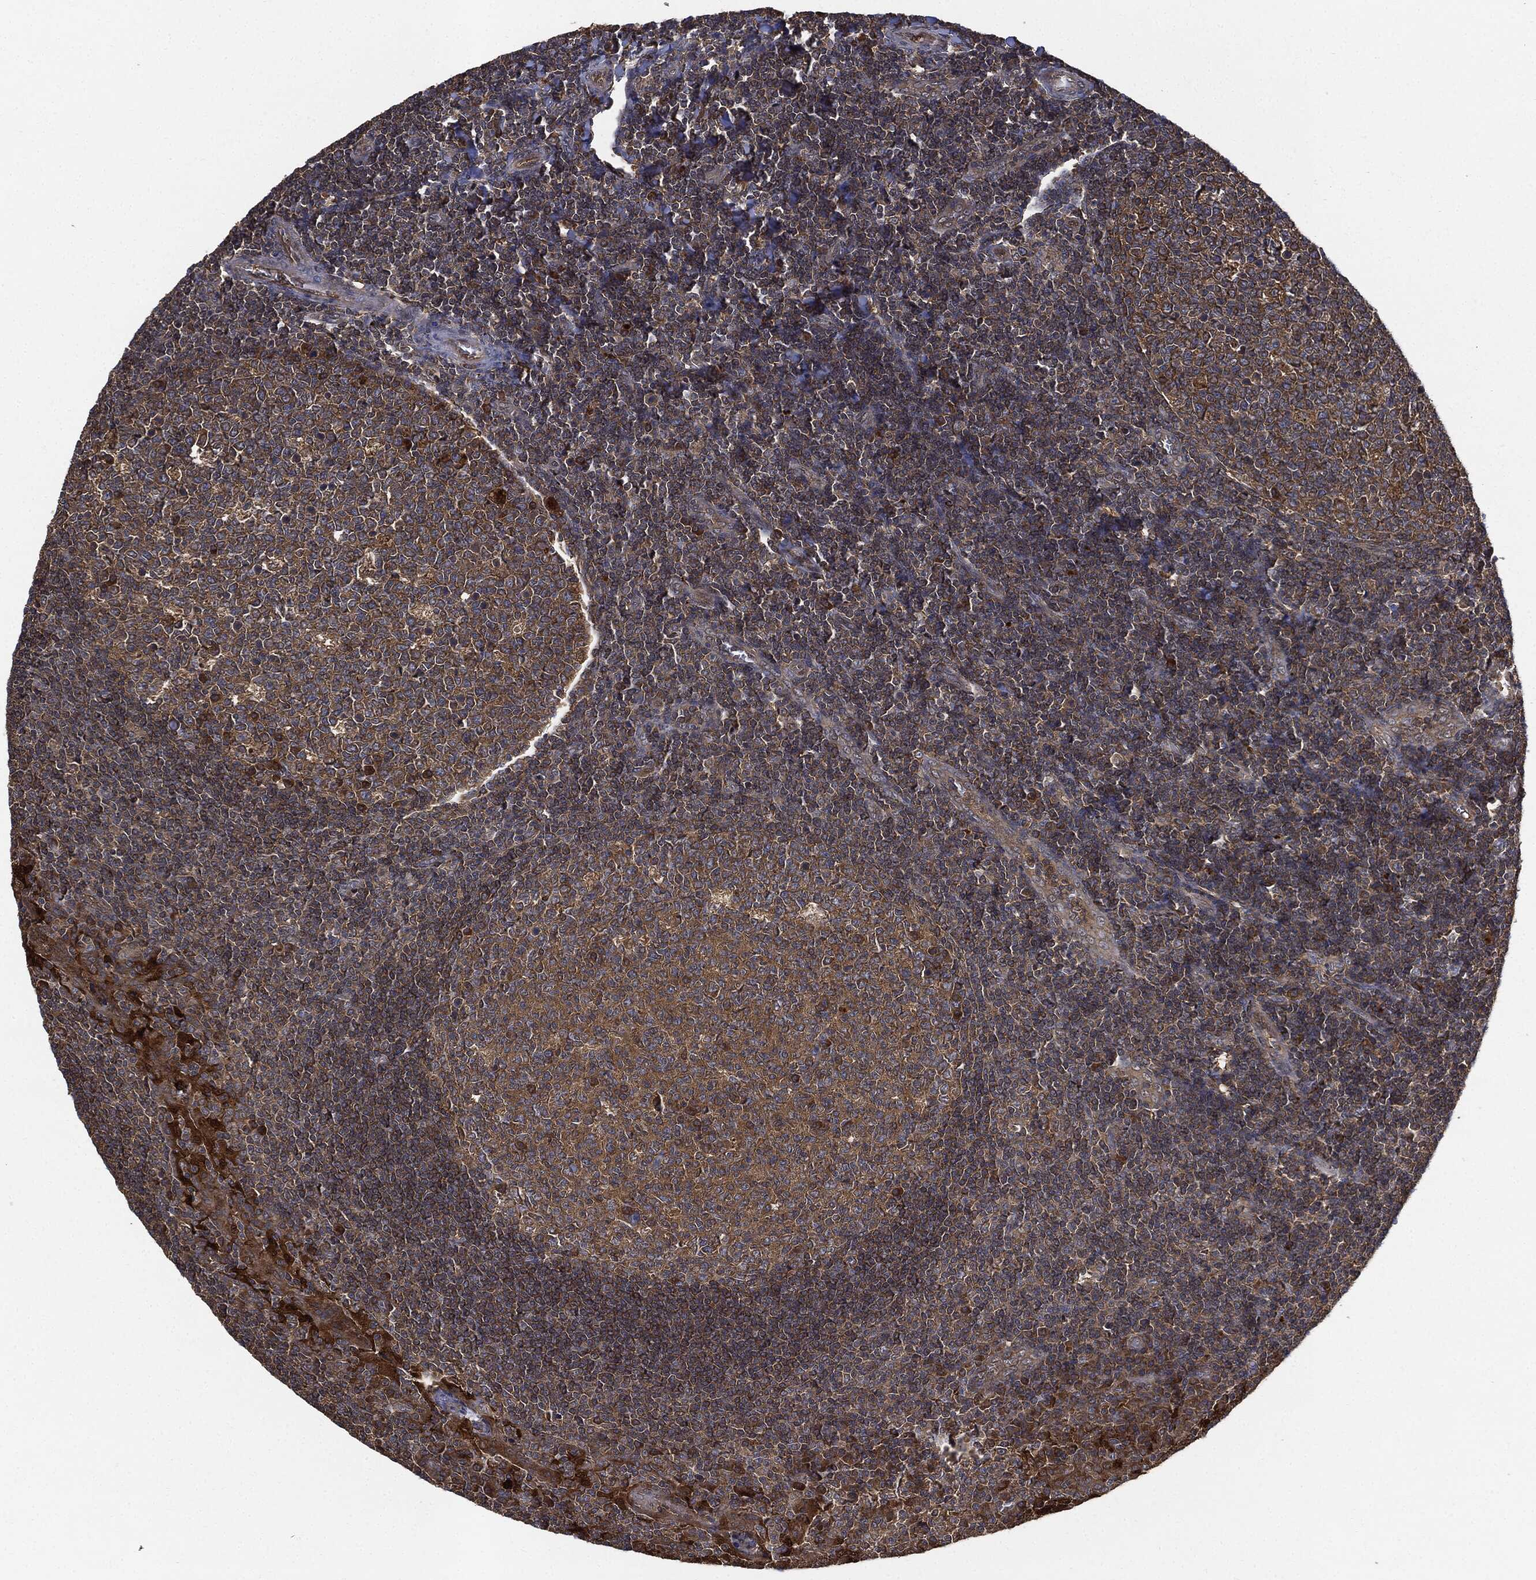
{"staining": {"intensity": "weak", "quantity": "25%-75%", "location": "cytoplasmic/membranous"}, "tissue": "tonsil", "cell_type": "Germinal center cells", "image_type": "normal", "snomed": [{"axis": "morphology", "description": "Normal tissue, NOS"}, {"axis": "topography", "description": "Tonsil"}], "caption": "Immunohistochemical staining of benign human tonsil exhibits 25%-75% levels of weak cytoplasmic/membranous protein staining in about 25%-75% of germinal center cells. Ihc stains the protein of interest in brown and the nuclei are stained blue.", "gene": "BRAF", "patient": {"sex": "female", "age": 13}}